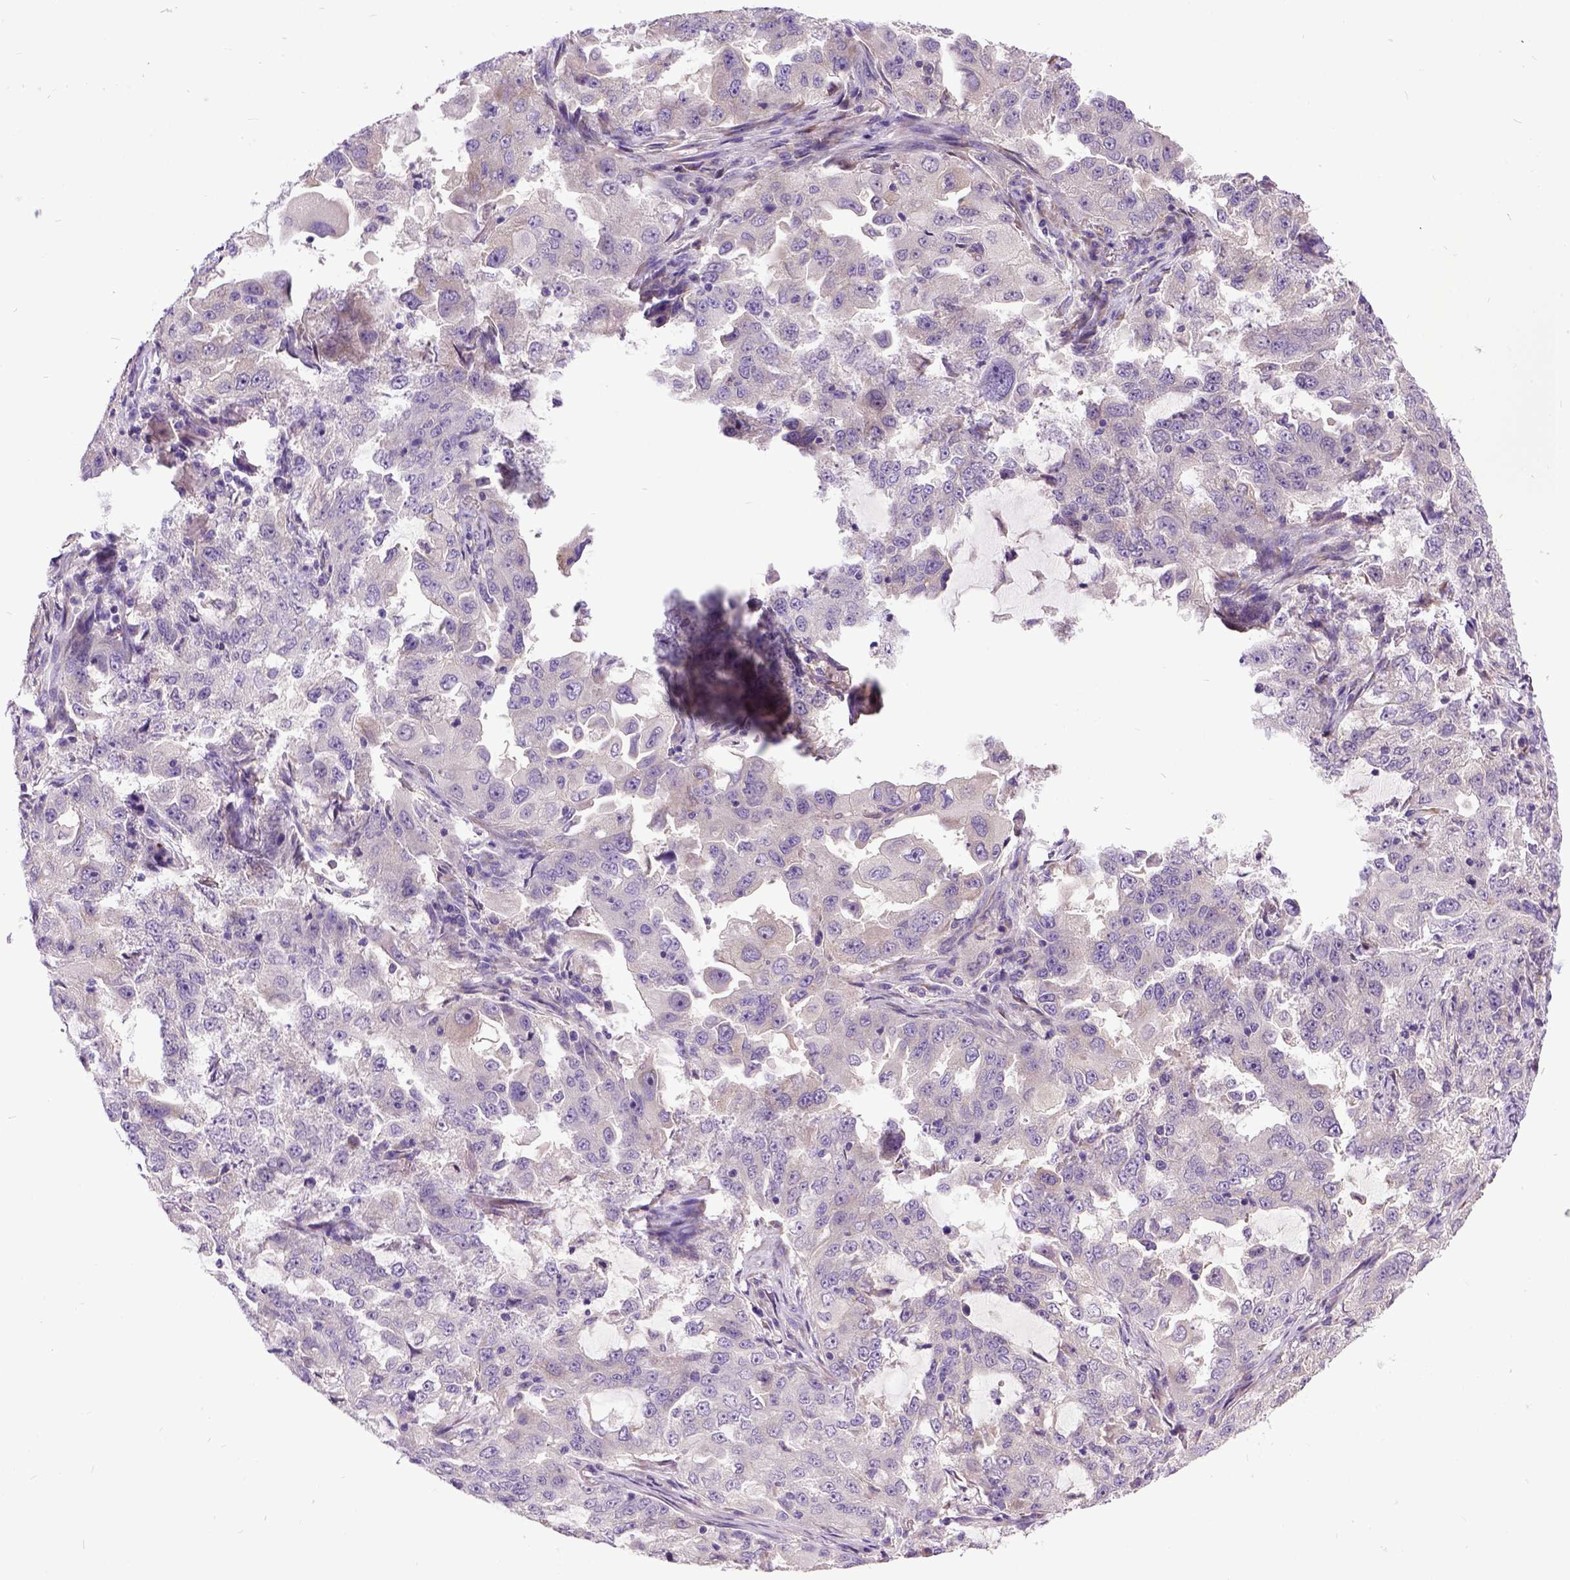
{"staining": {"intensity": "weak", "quantity": "25%-75%", "location": "cytoplasmic/membranous"}, "tissue": "lung cancer", "cell_type": "Tumor cells", "image_type": "cancer", "snomed": [{"axis": "morphology", "description": "Adenocarcinoma, NOS"}, {"axis": "topography", "description": "Lung"}], "caption": "Human lung cancer (adenocarcinoma) stained with a brown dye displays weak cytoplasmic/membranous positive positivity in approximately 25%-75% of tumor cells.", "gene": "NEK5", "patient": {"sex": "female", "age": 61}}